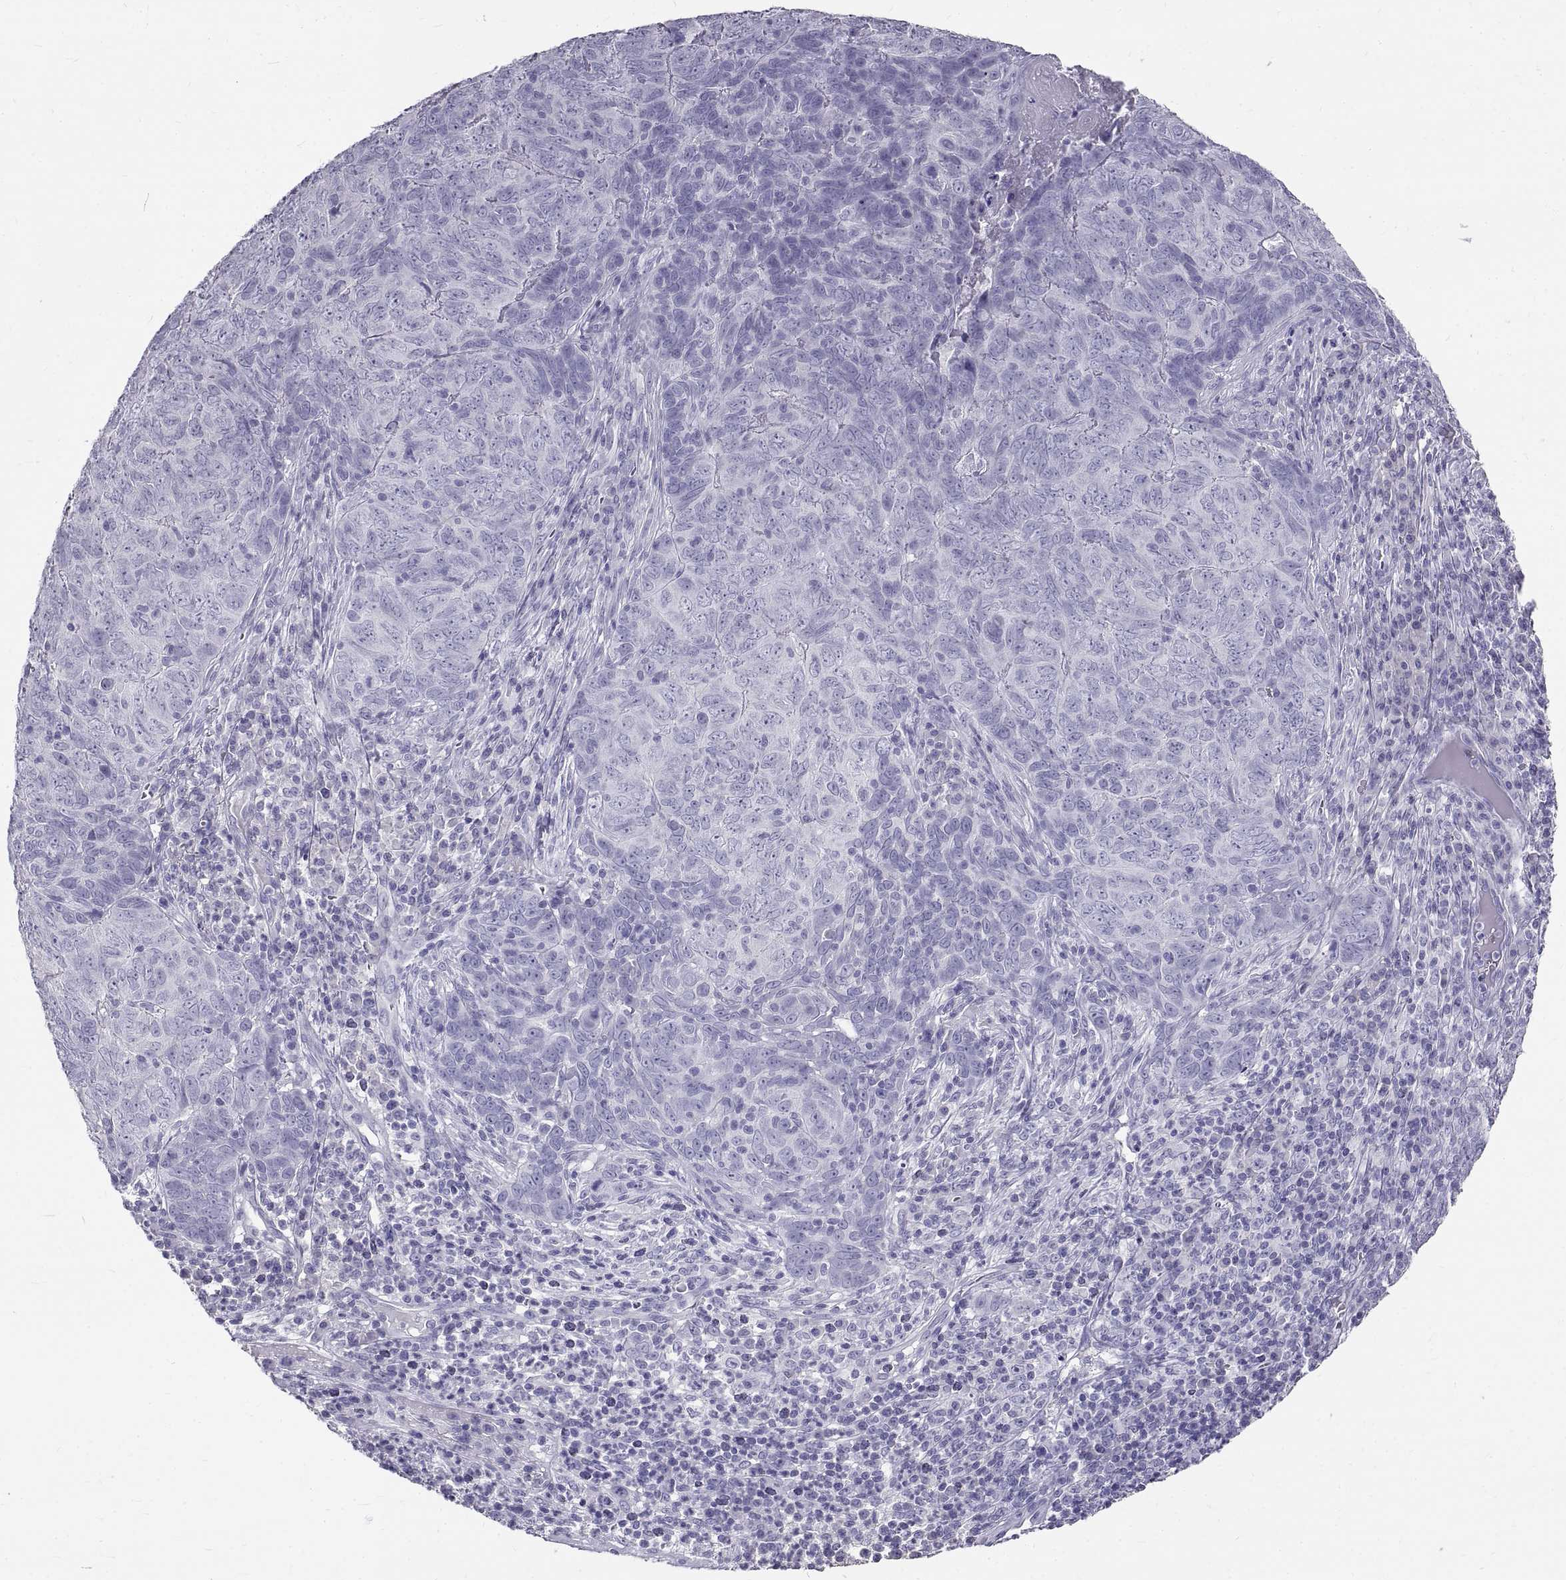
{"staining": {"intensity": "negative", "quantity": "none", "location": "none"}, "tissue": "skin cancer", "cell_type": "Tumor cells", "image_type": "cancer", "snomed": [{"axis": "morphology", "description": "Squamous cell carcinoma, NOS"}, {"axis": "topography", "description": "Skin"}, {"axis": "topography", "description": "Anal"}], "caption": "The image exhibits no significant staining in tumor cells of skin cancer. (DAB (3,3'-diaminobenzidine) immunohistochemistry (IHC) with hematoxylin counter stain).", "gene": "GNG12", "patient": {"sex": "female", "age": 51}}